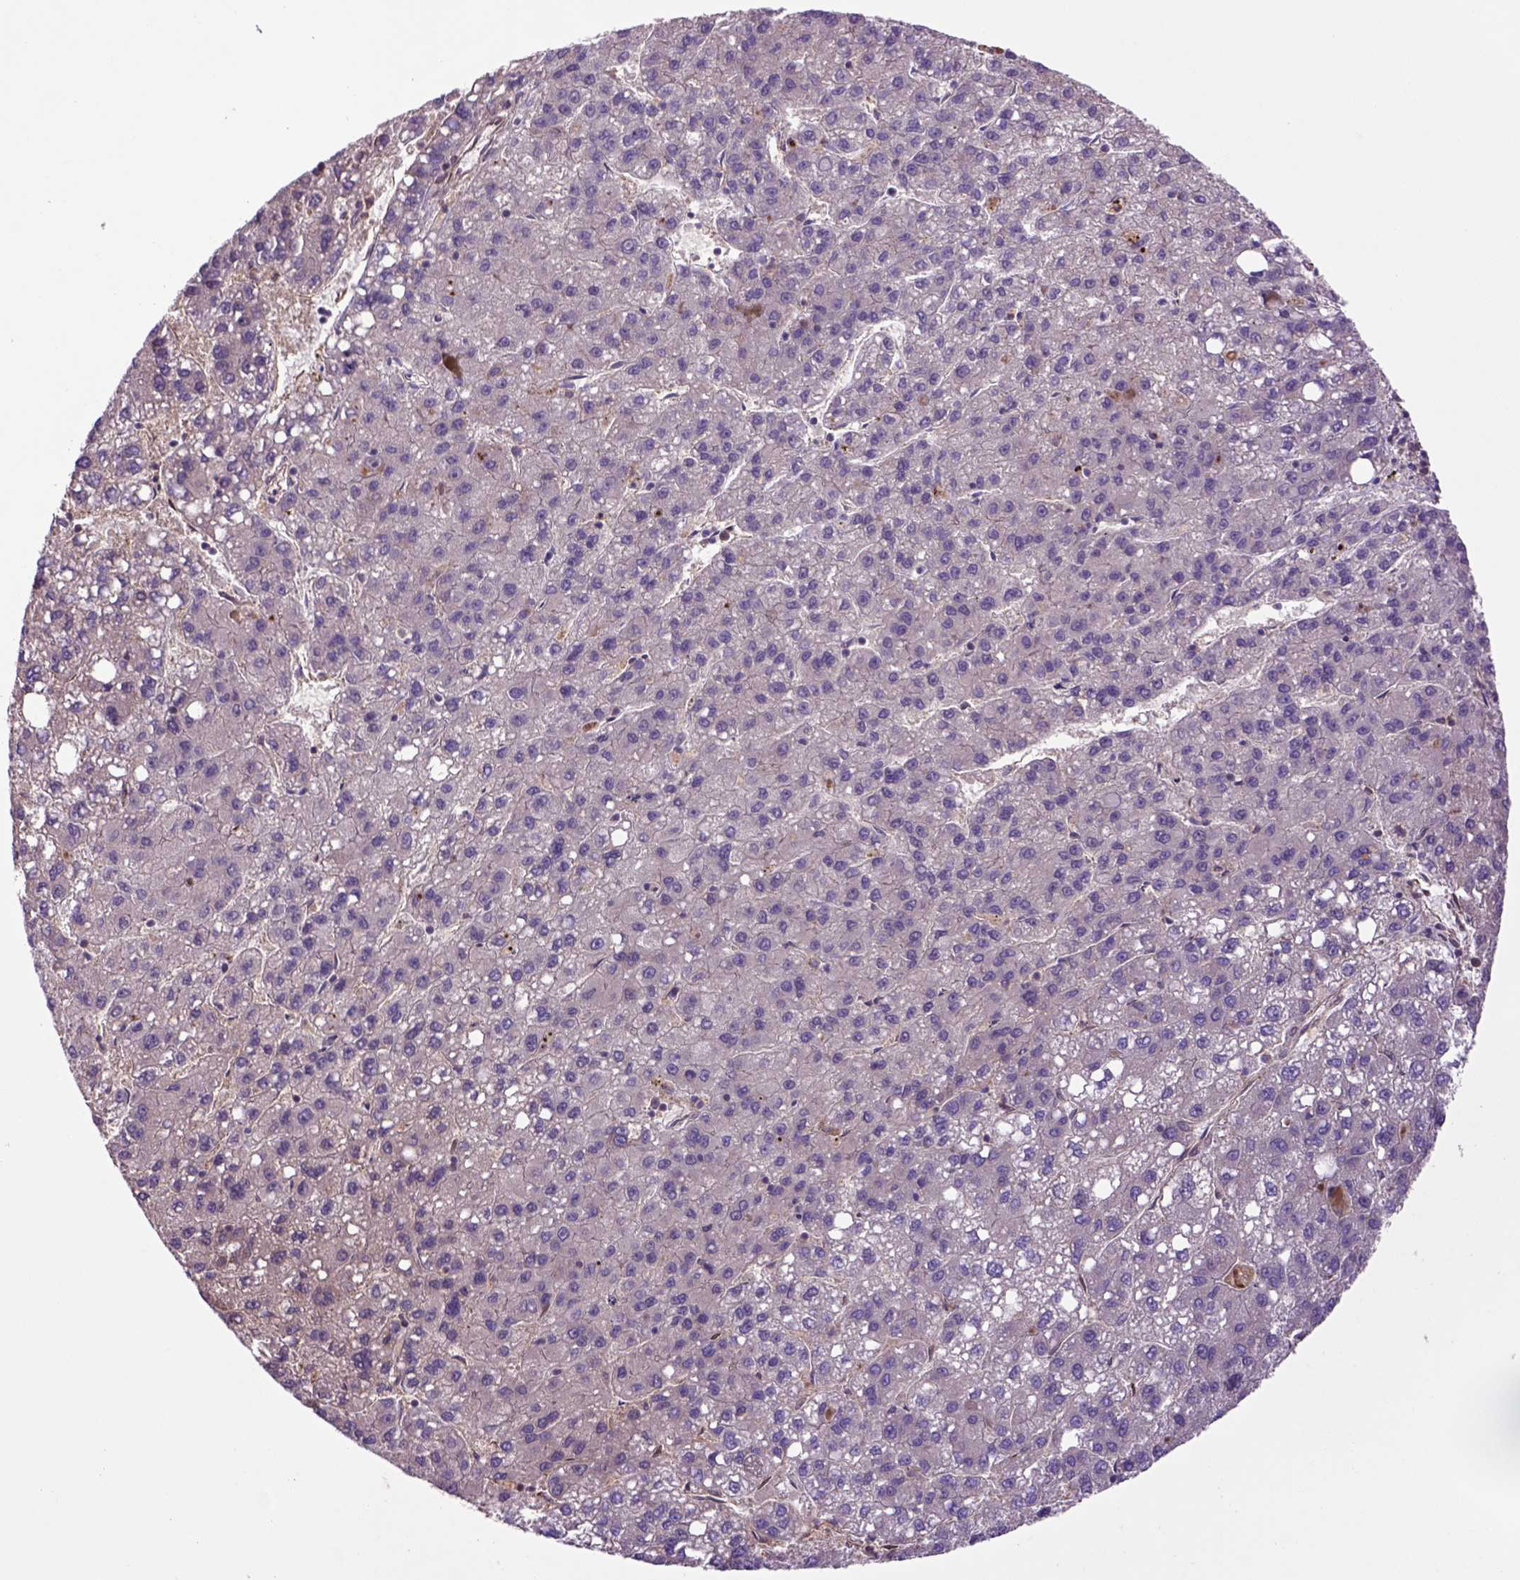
{"staining": {"intensity": "negative", "quantity": "none", "location": "none"}, "tissue": "liver cancer", "cell_type": "Tumor cells", "image_type": "cancer", "snomed": [{"axis": "morphology", "description": "Carcinoma, Hepatocellular, NOS"}, {"axis": "topography", "description": "Liver"}], "caption": "The photomicrograph exhibits no staining of tumor cells in hepatocellular carcinoma (liver). (DAB IHC, high magnification).", "gene": "HSPBP1", "patient": {"sex": "female", "age": 82}}